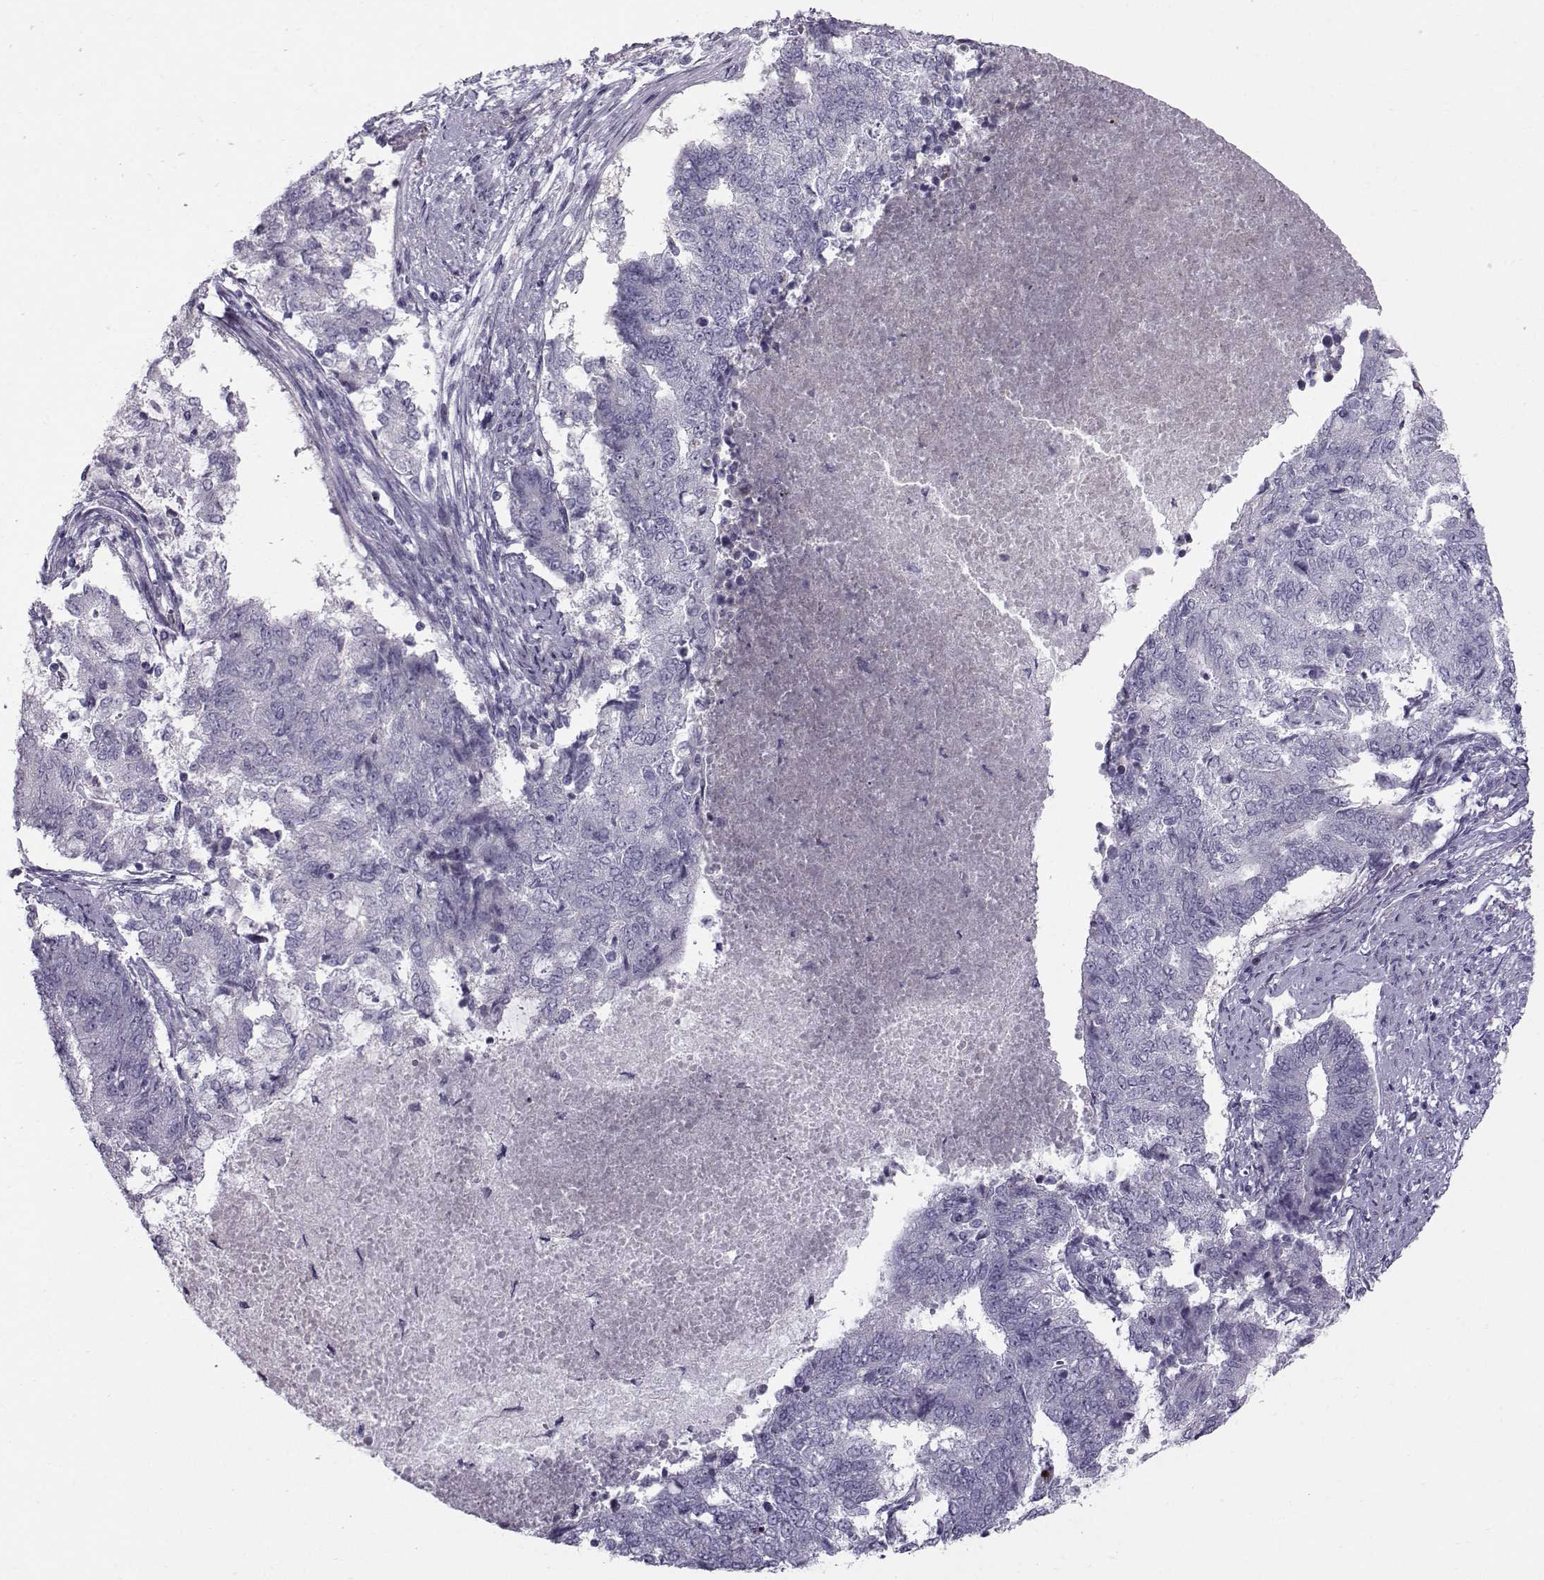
{"staining": {"intensity": "negative", "quantity": "none", "location": "none"}, "tissue": "endometrial cancer", "cell_type": "Tumor cells", "image_type": "cancer", "snomed": [{"axis": "morphology", "description": "Adenocarcinoma, NOS"}, {"axis": "topography", "description": "Endometrium"}], "caption": "IHC micrograph of endometrial cancer (adenocarcinoma) stained for a protein (brown), which demonstrates no expression in tumor cells.", "gene": "DMRT3", "patient": {"sex": "female", "age": 65}}